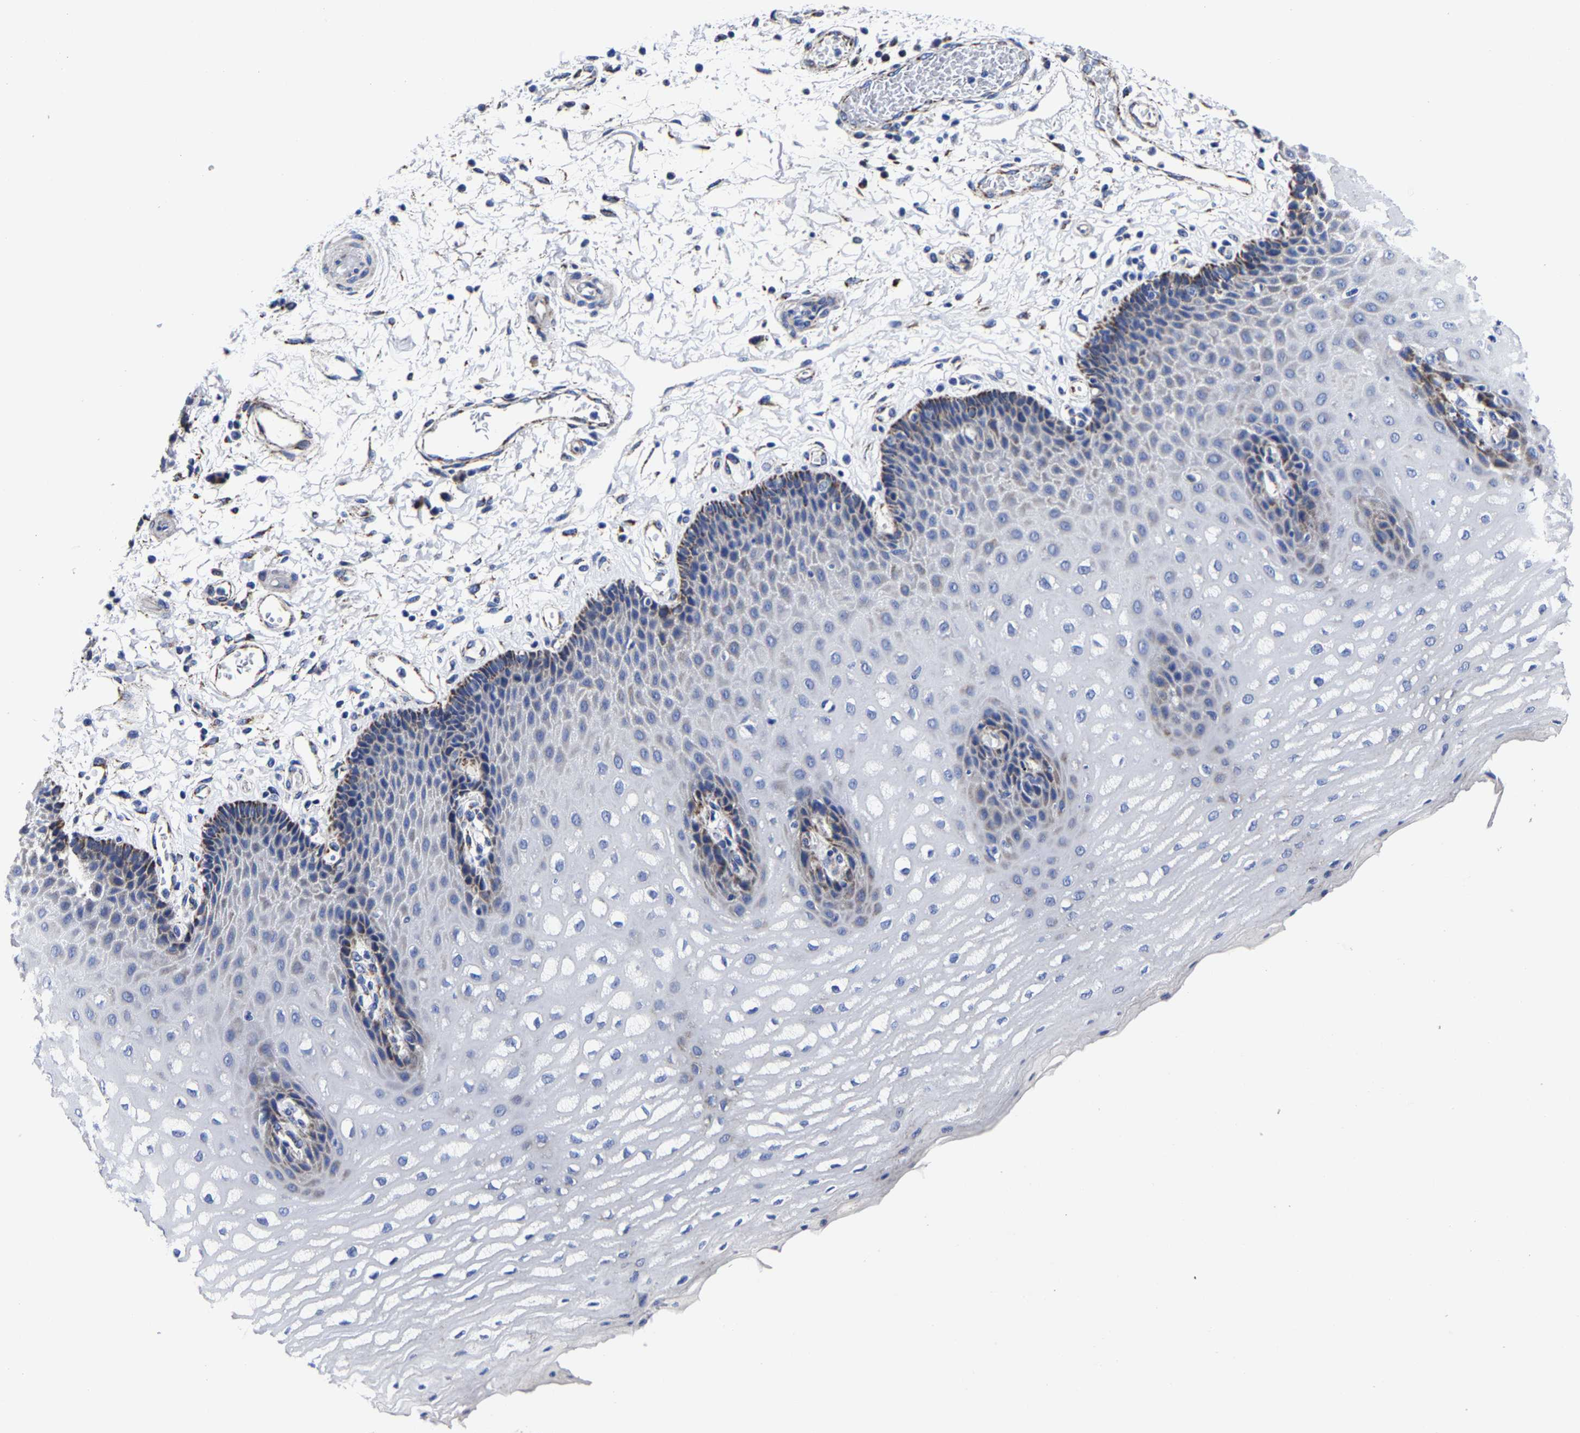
{"staining": {"intensity": "moderate", "quantity": "<25%", "location": "cytoplasmic/membranous"}, "tissue": "esophagus", "cell_type": "Squamous epithelial cells", "image_type": "normal", "snomed": [{"axis": "morphology", "description": "Normal tissue, NOS"}, {"axis": "topography", "description": "Esophagus"}], "caption": "This histopathology image demonstrates normal esophagus stained with IHC to label a protein in brown. The cytoplasmic/membranous of squamous epithelial cells show moderate positivity for the protein. Nuclei are counter-stained blue.", "gene": "AASS", "patient": {"sex": "male", "age": 54}}